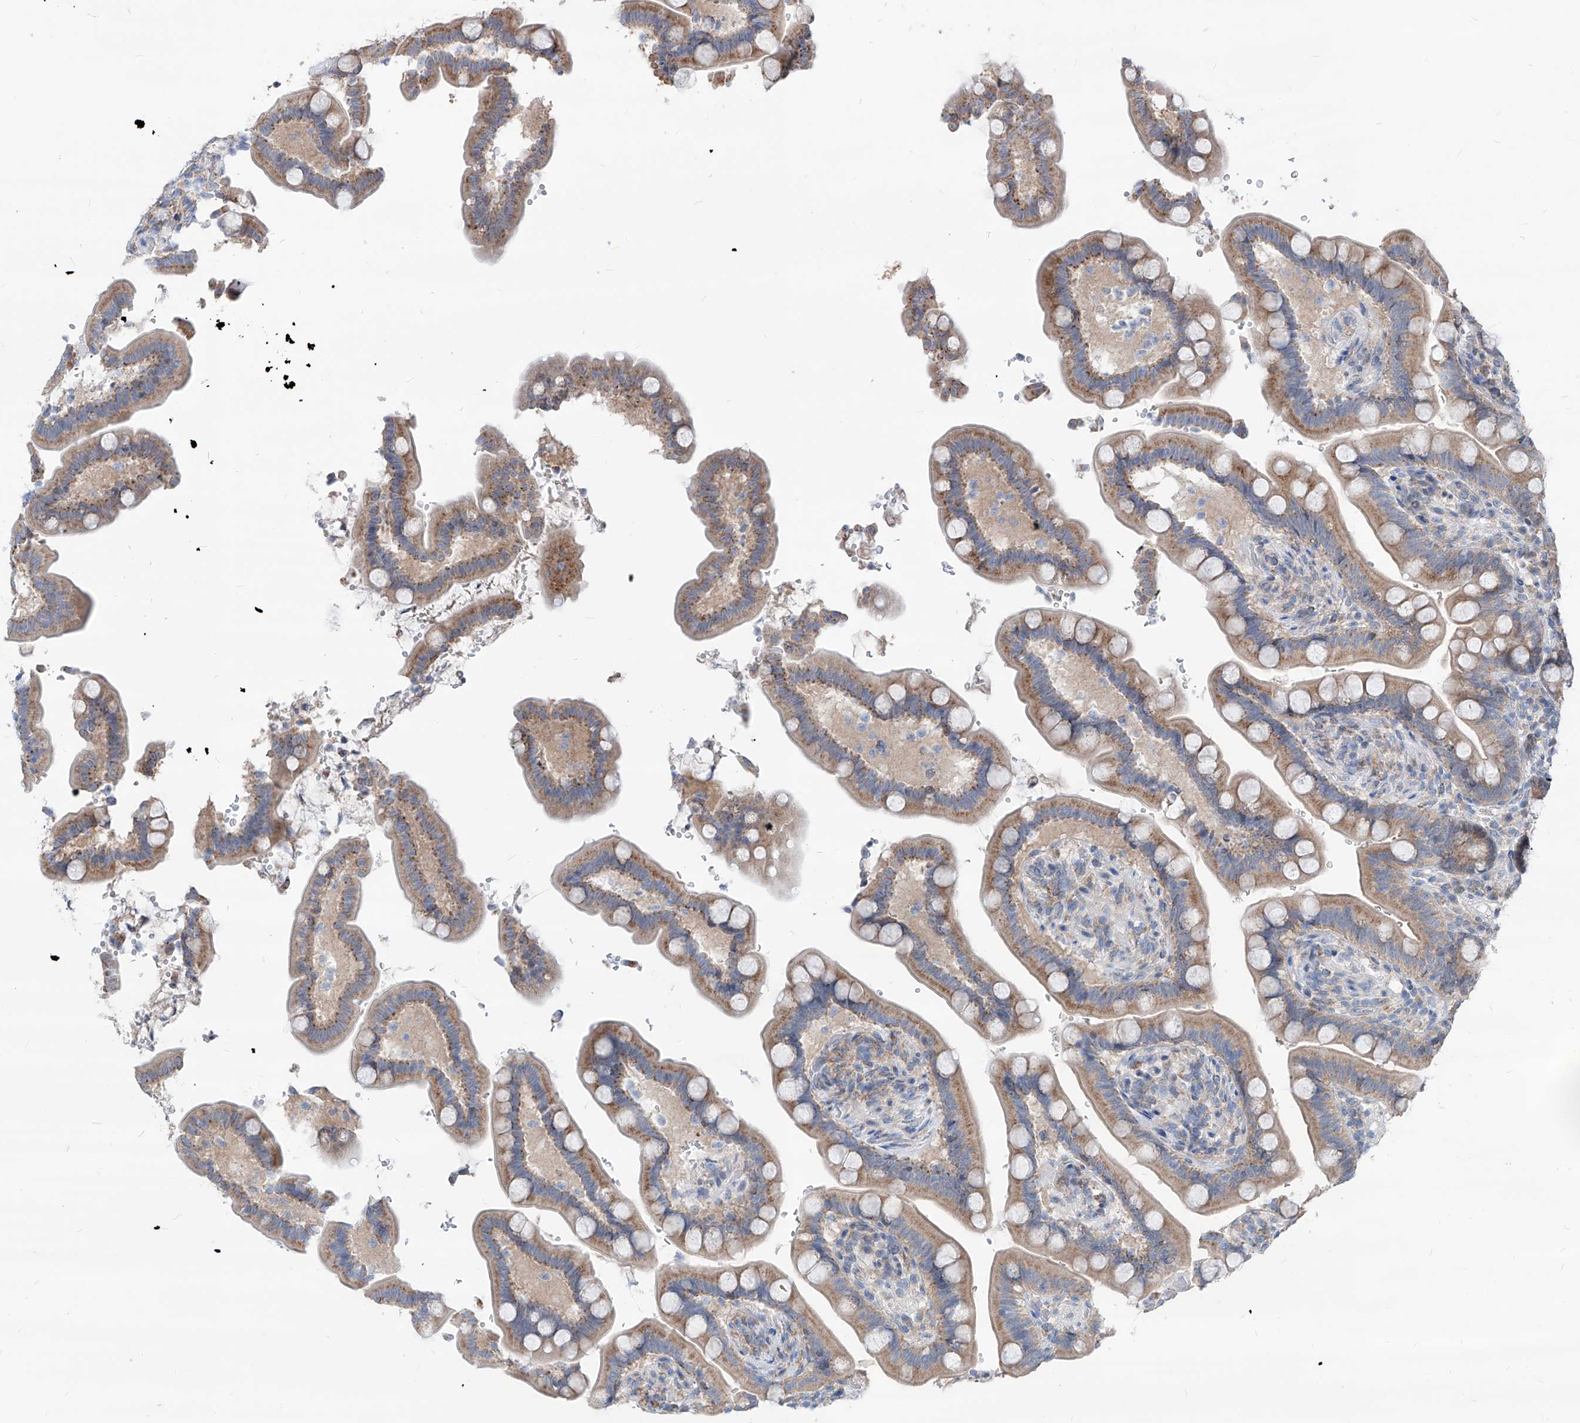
{"staining": {"intensity": "negative", "quantity": "none", "location": "none"}, "tissue": "colon", "cell_type": "Endothelial cells", "image_type": "normal", "snomed": [{"axis": "morphology", "description": "Normal tissue, NOS"}, {"axis": "topography", "description": "Smooth muscle"}, {"axis": "topography", "description": "Colon"}], "caption": "DAB immunohistochemical staining of benign colon shows no significant staining in endothelial cells.", "gene": "AGPS", "patient": {"sex": "male", "age": 73}}